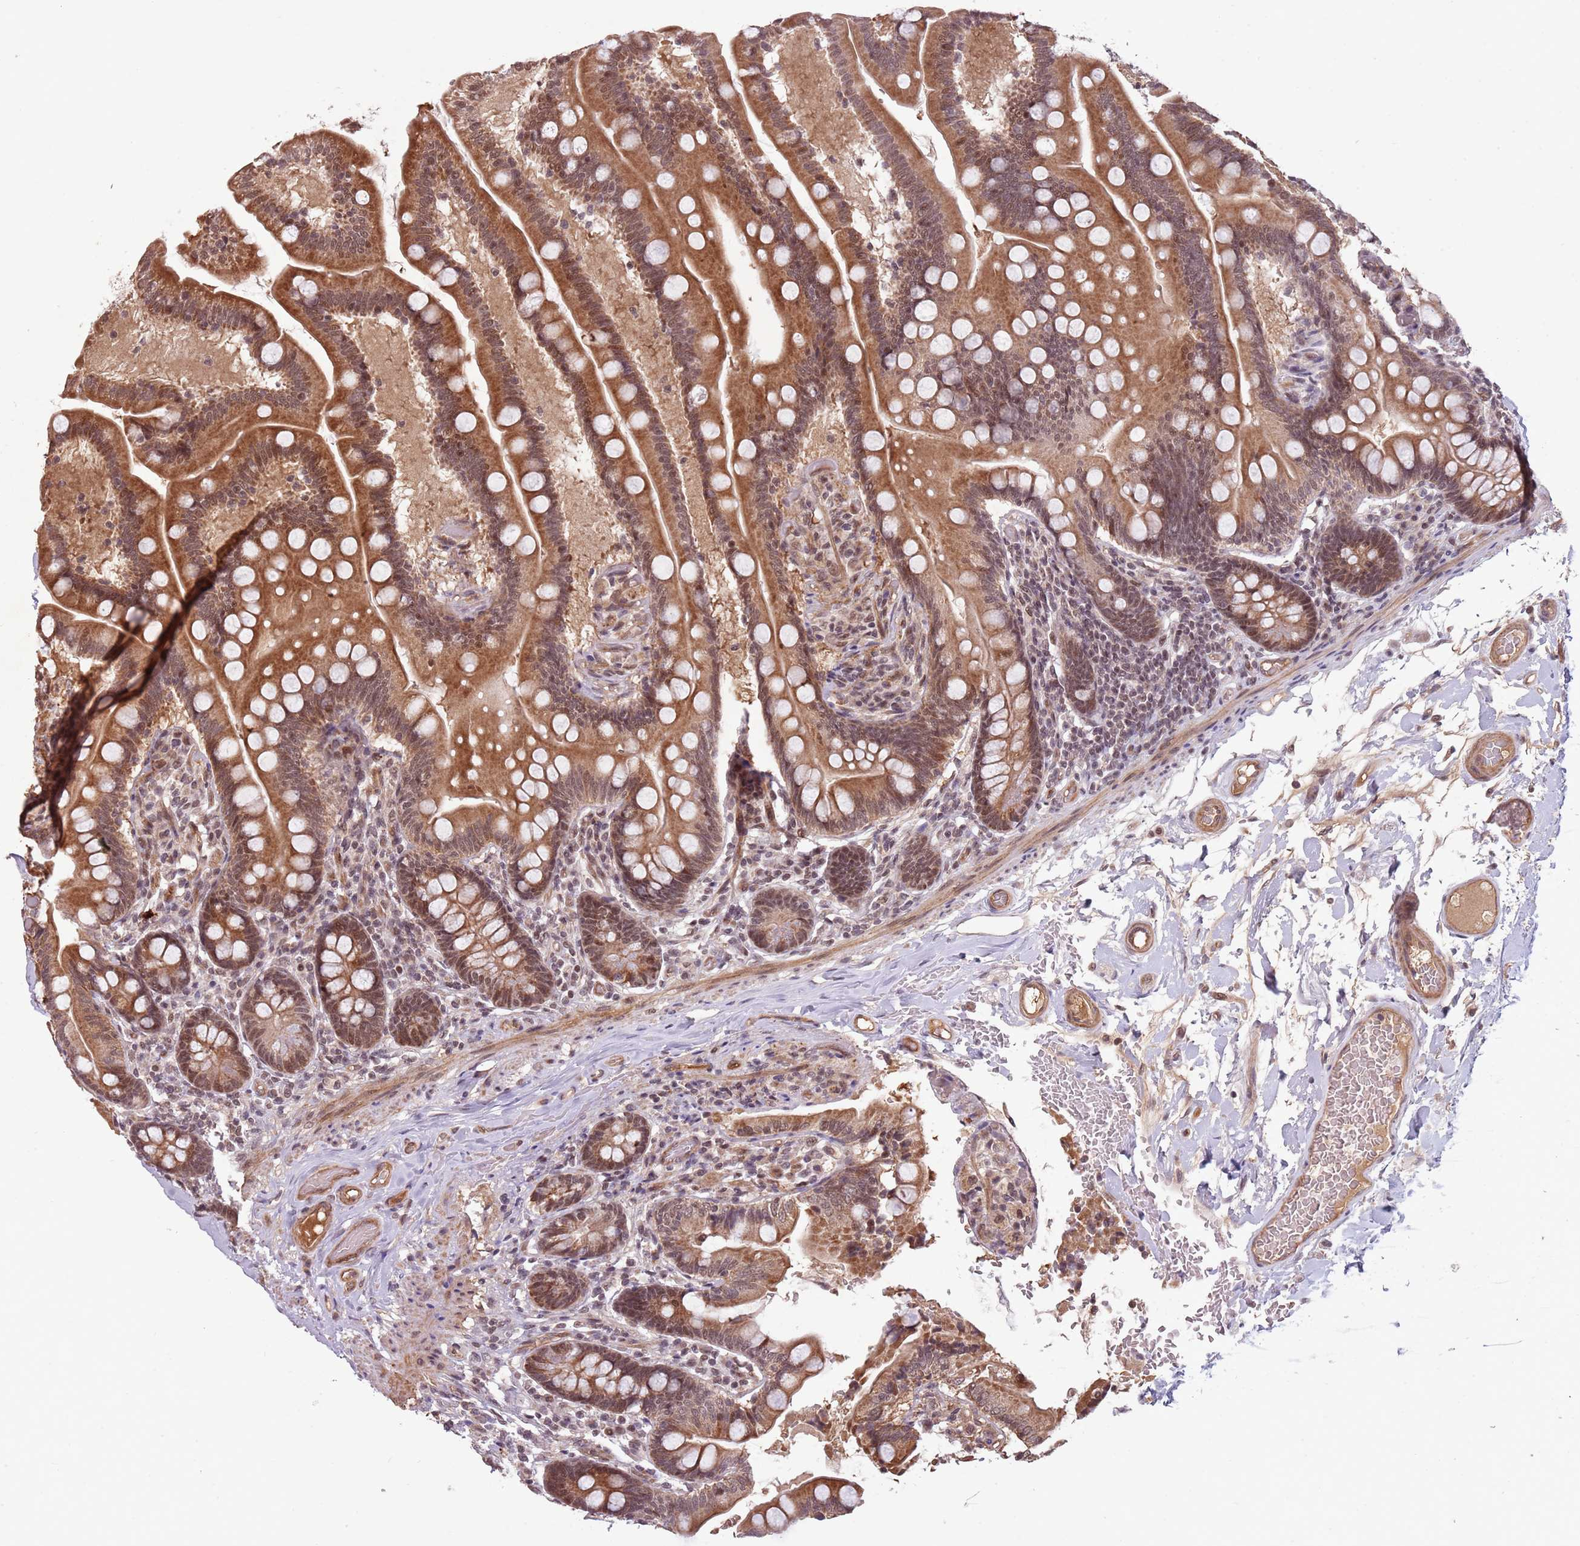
{"staining": {"intensity": "moderate", "quantity": ">75%", "location": "cytoplasmic/membranous,nuclear"}, "tissue": "small intestine", "cell_type": "Glandular cells", "image_type": "normal", "snomed": [{"axis": "morphology", "description": "Normal tissue, NOS"}, {"axis": "topography", "description": "Small intestine"}], "caption": "Brown immunohistochemical staining in benign small intestine exhibits moderate cytoplasmic/membranous,nuclear positivity in approximately >75% of glandular cells. The staining was performed using DAB, with brown indicating positive protein expression. Nuclei are stained blue with hematoxylin.", "gene": "SUDS3", "patient": {"sex": "female", "age": 64}}